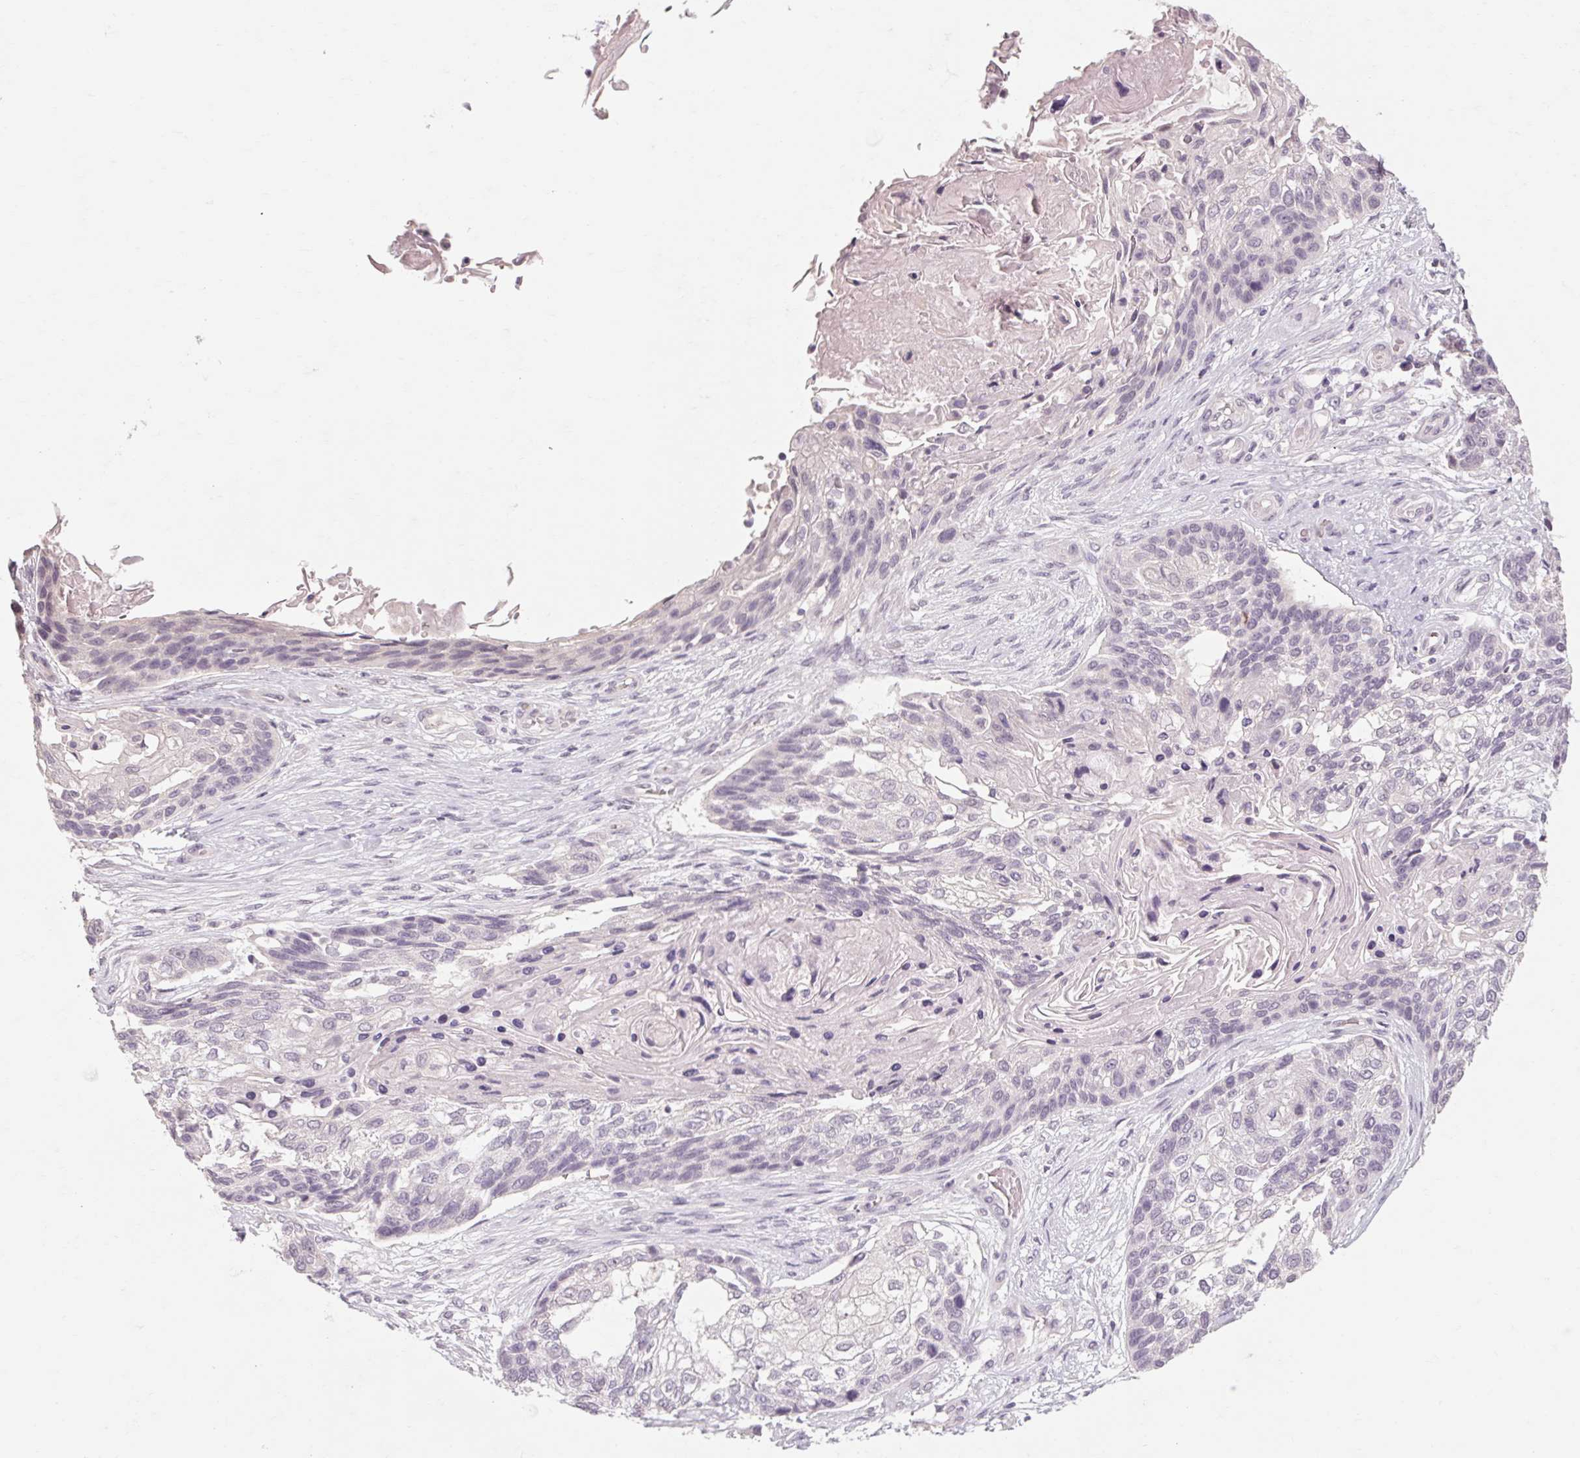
{"staining": {"intensity": "negative", "quantity": "none", "location": "none"}, "tissue": "lung cancer", "cell_type": "Tumor cells", "image_type": "cancer", "snomed": [{"axis": "morphology", "description": "Squamous cell carcinoma, NOS"}, {"axis": "topography", "description": "Lung"}], "caption": "A high-resolution photomicrograph shows immunohistochemistry staining of lung cancer (squamous cell carcinoma), which shows no significant staining in tumor cells.", "gene": "POMC", "patient": {"sex": "male", "age": 69}}